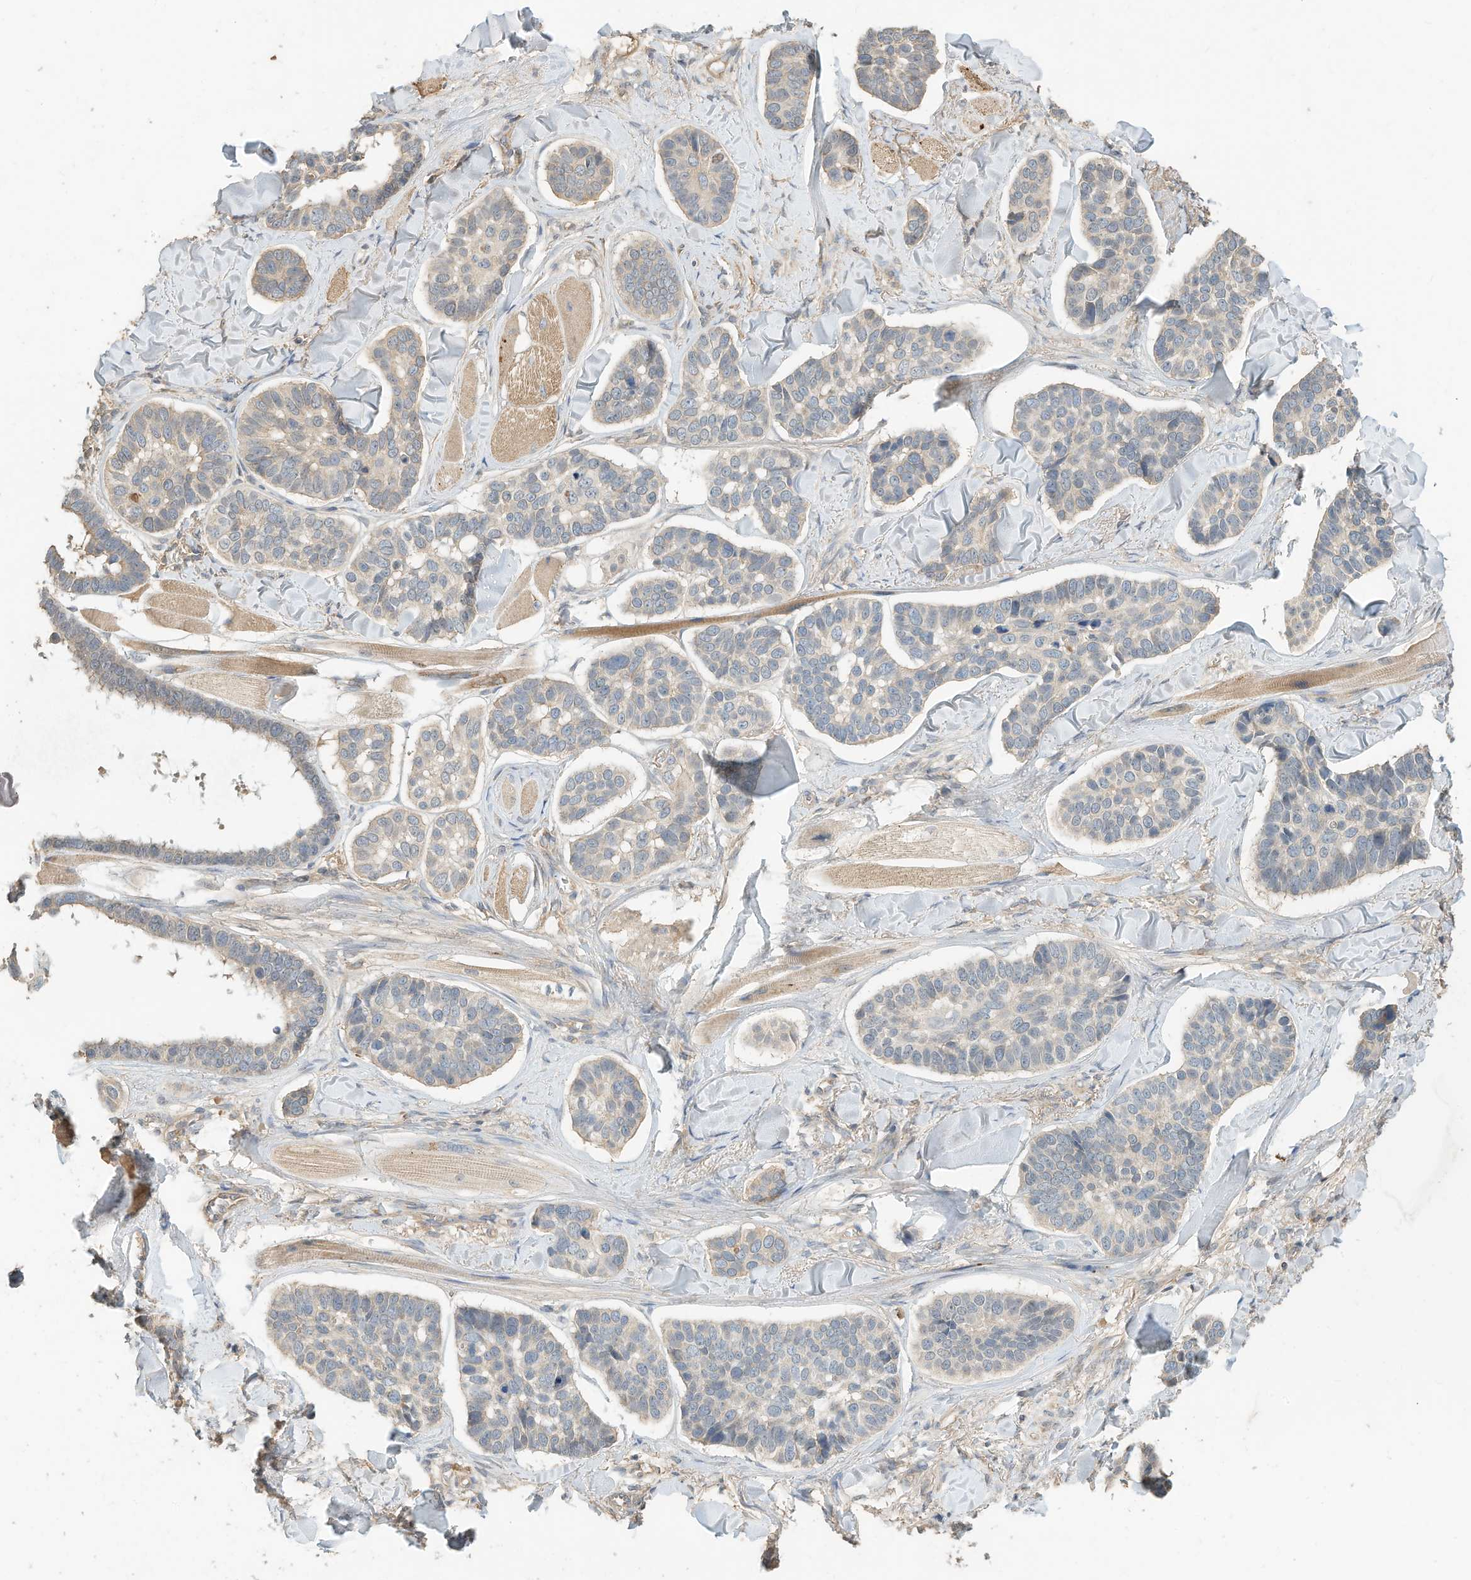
{"staining": {"intensity": "weak", "quantity": "<25%", "location": "cytoplasmic/membranous"}, "tissue": "skin cancer", "cell_type": "Tumor cells", "image_type": "cancer", "snomed": [{"axis": "morphology", "description": "Basal cell carcinoma"}, {"axis": "topography", "description": "Skin"}], "caption": "The immunohistochemistry (IHC) histopathology image has no significant positivity in tumor cells of skin cancer (basal cell carcinoma) tissue.", "gene": "OFD1", "patient": {"sex": "male", "age": 62}}